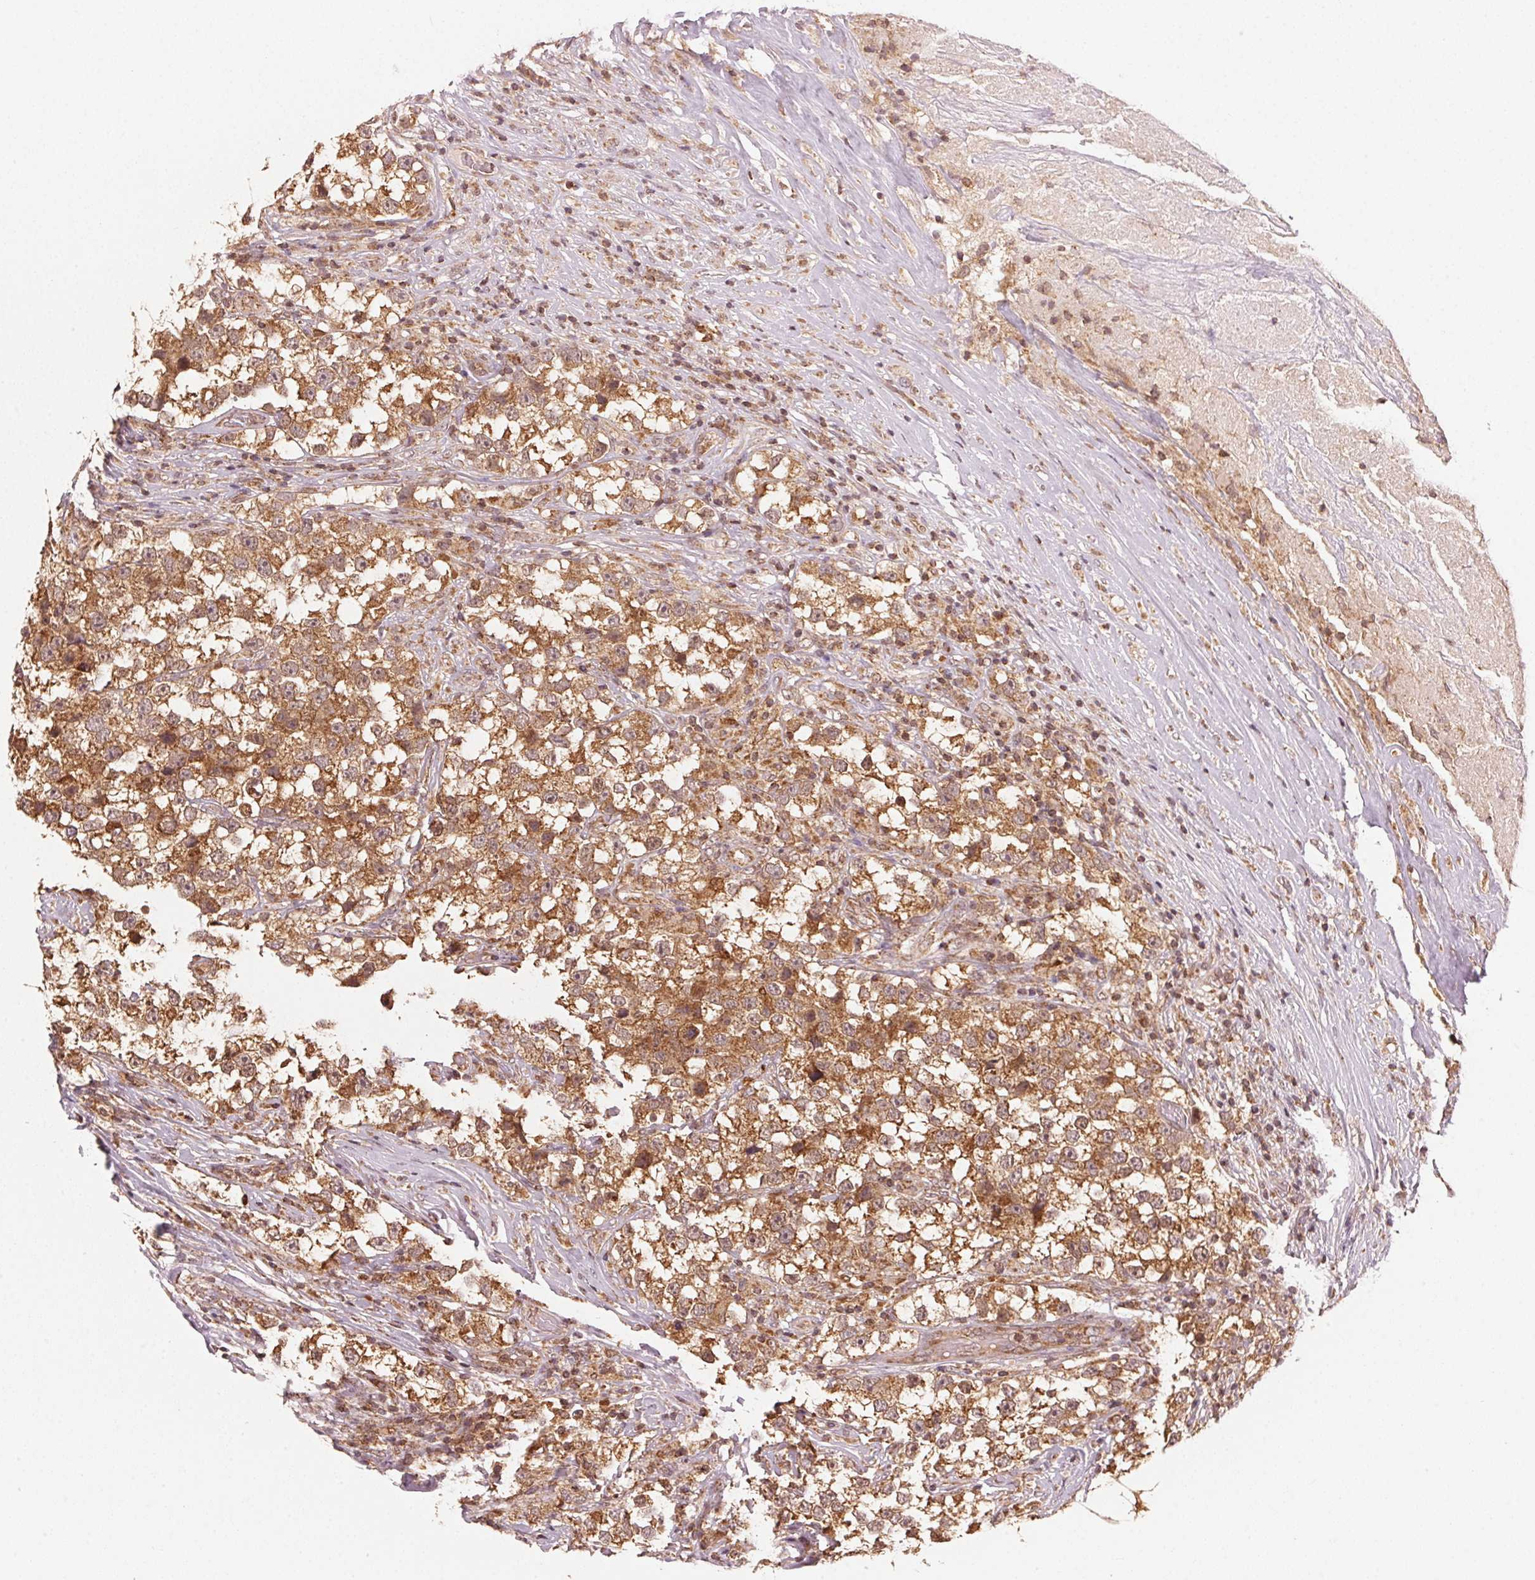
{"staining": {"intensity": "moderate", "quantity": ">75%", "location": "cytoplasmic/membranous"}, "tissue": "testis cancer", "cell_type": "Tumor cells", "image_type": "cancer", "snomed": [{"axis": "morphology", "description": "Seminoma, NOS"}, {"axis": "topography", "description": "Testis"}], "caption": "A brown stain highlights moderate cytoplasmic/membranous expression of a protein in testis cancer tumor cells.", "gene": "ARHGAP6", "patient": {"sex": "male", "age": 46}}